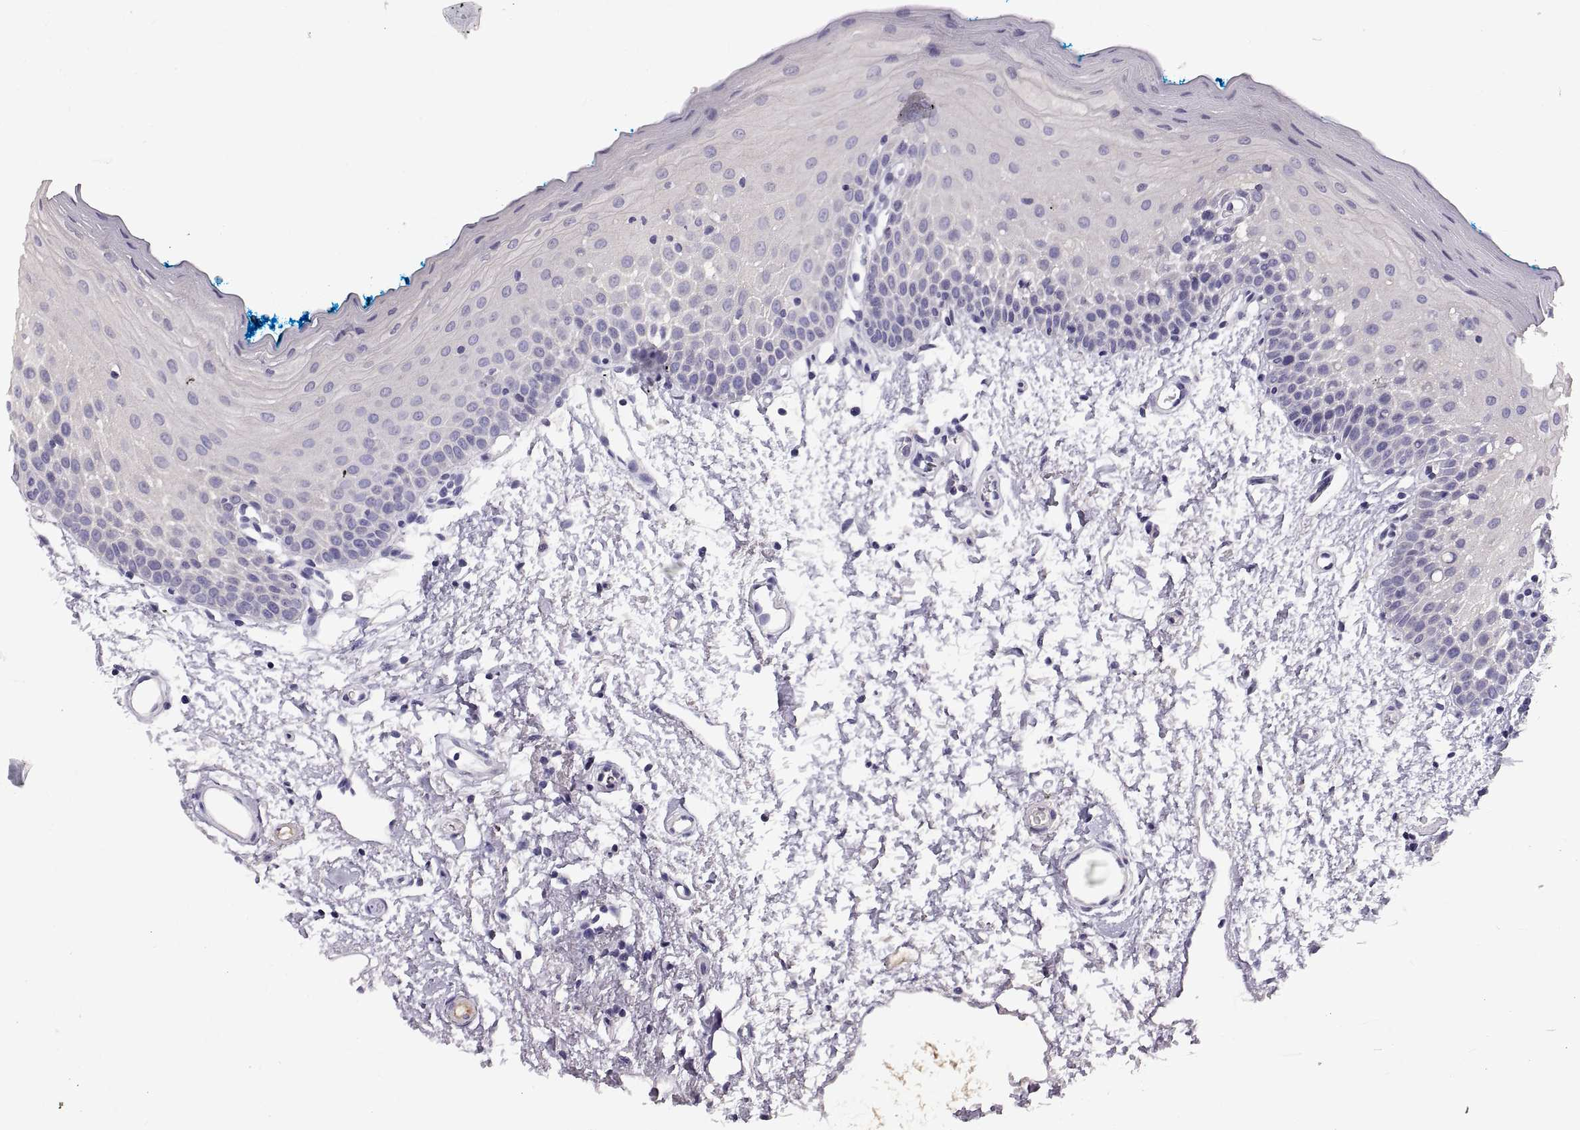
{"staining": {"intensity": "negative", "quantity": "none", "location": "none"}, "tissue": "oral mucosa", "cell_type": "Squamous epithelial cells", "image_type": "normal", "snomed": [{"axis": "morphology", "description": "Normal tissue, NOS"}, {"axis": "morphology", "description": "Squamous cell carcinoma, NOS"}, {"axis": "topography", "description": "Oral tissue"}, {"axis": "topography", "description": "Head-Neck"}], "caption": "Image shows no significant protein expression in squamous epithelial cells of unremarkable oral mucosa. (DAB IHC, high magnification).", "gene": "ADAM32", "patient": {"sex": "female", "age": 75}}